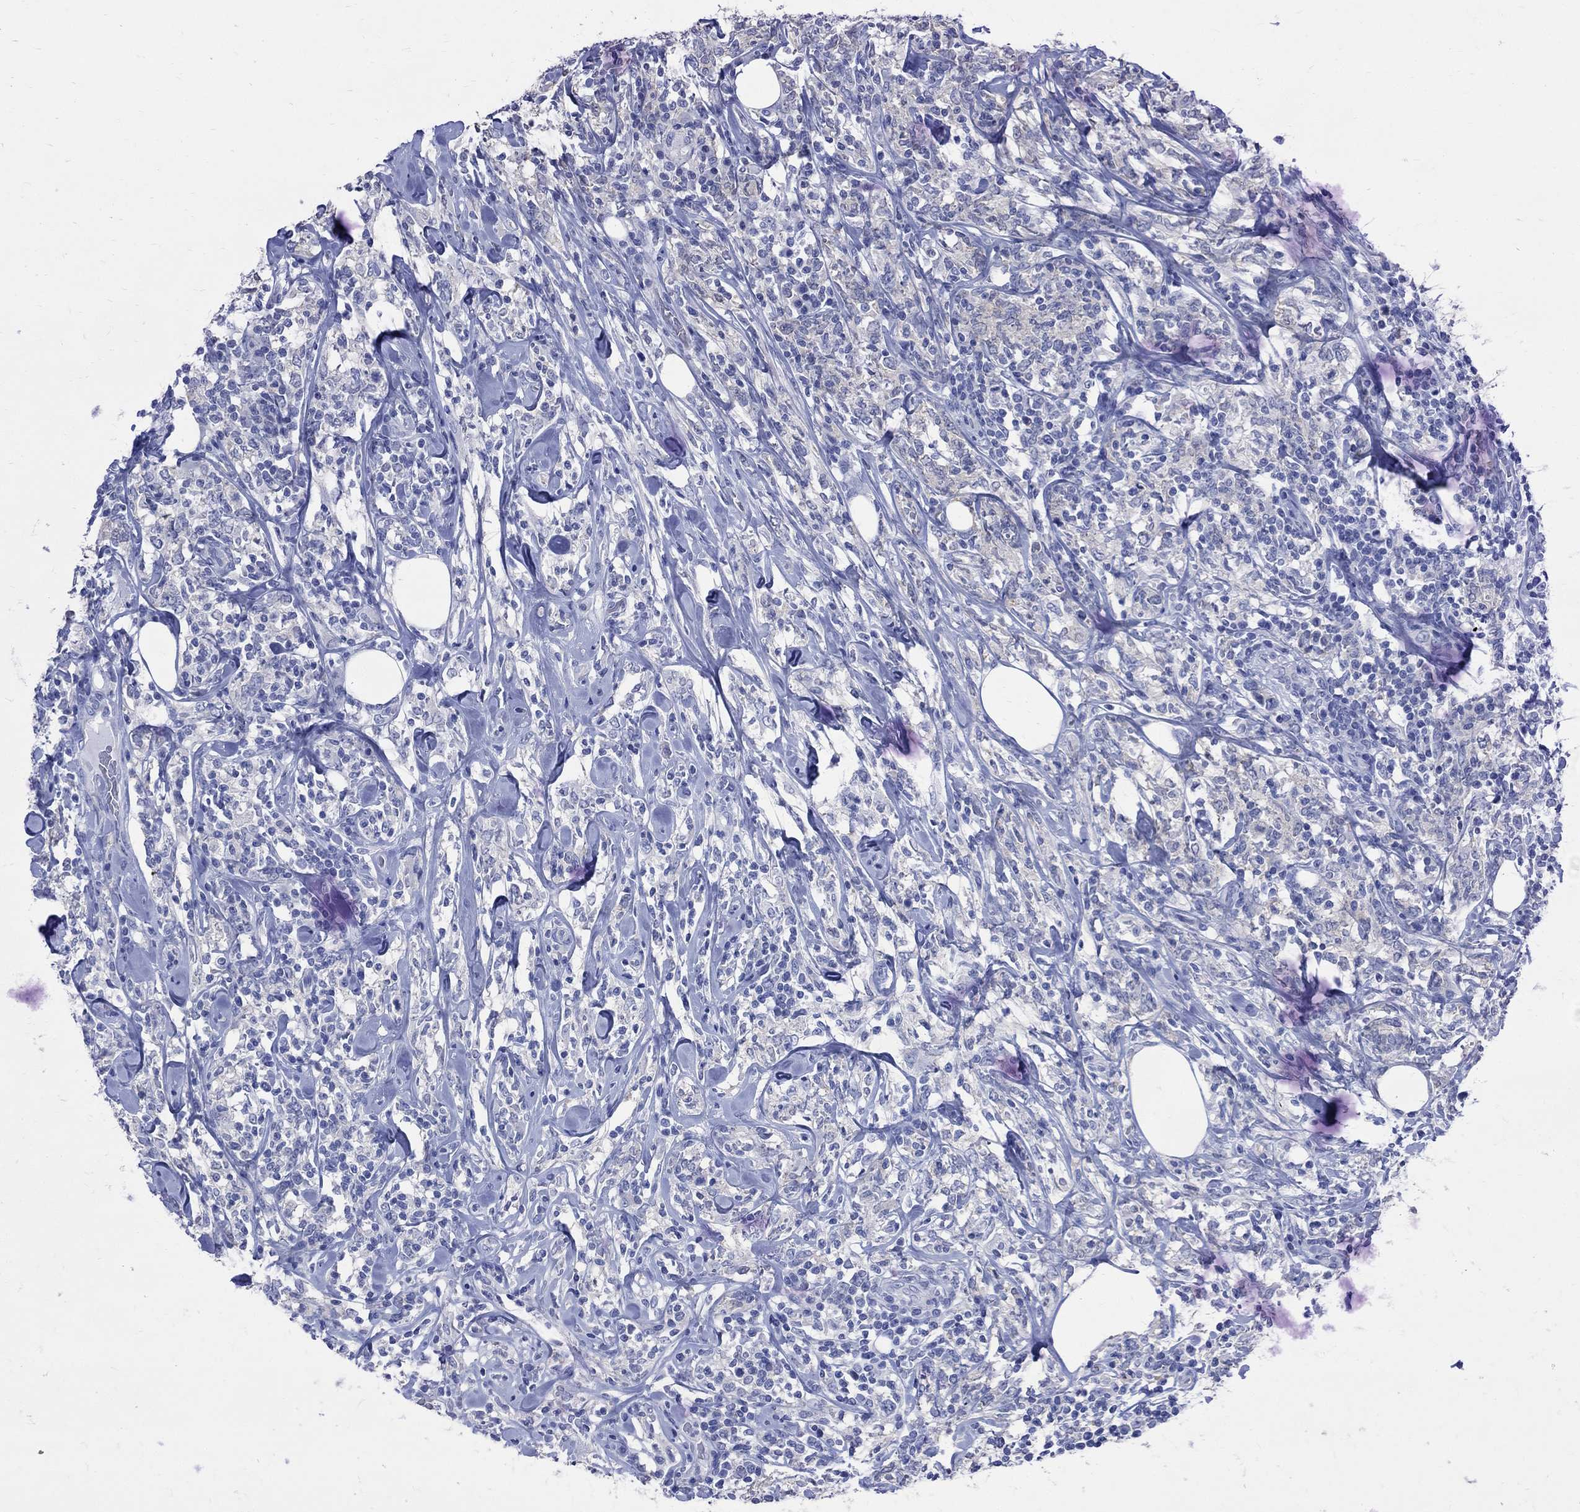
{"staining": {"intensity": "negative", "quantity": "none", "location": "none"}, "tissue": "lymphoma", "cell_type": "Tumor cells", "image_type": "cancer", "snomed": [{"axis": "morphology", "description": "Malignant lymphoma, non-Hodgkin's type, High grade"}, {"axis": "topography", "description": "Lymph node"}], "caption": "Tumor cells show no significant positivity in high-grade malignant lymphoma, non-Hodgkin's type.", "gene": "MAGEB6", "patient": {"sex": "female", "age": 84}}